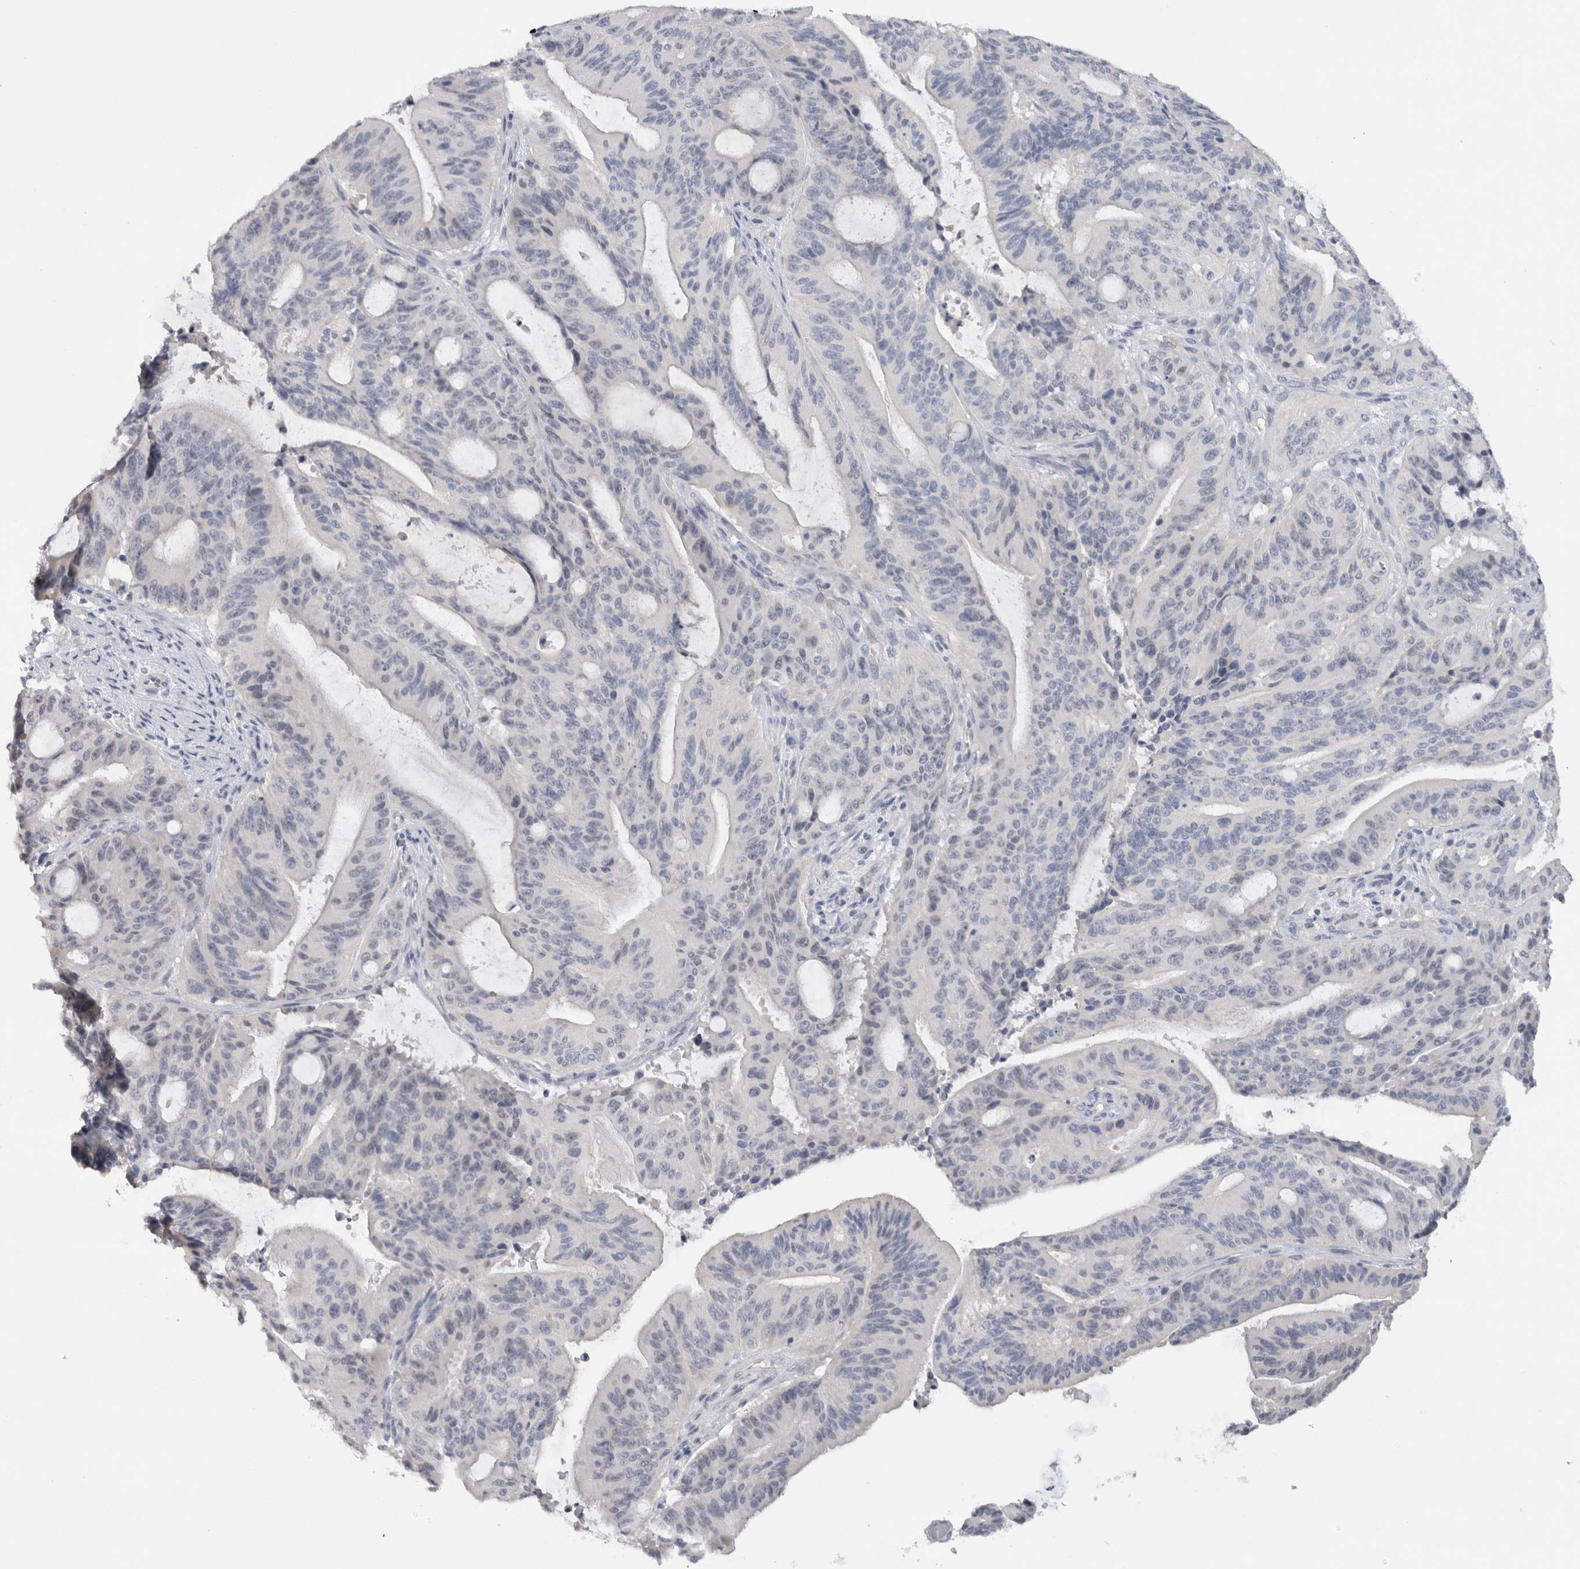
{"staining": {"intensity": "negative", "quantity": "none", "location": "none"}, "tissue": "liver cancer", "cell_type": "Tumor cells", "image_type": "cancer", "snomed": [{"axis": "morphology", "description": "Normal tissue, NOS"}, {"axis": "morphology", "description": "Cholangiocarcinoma"}, {"axis": "topography", "description": "Liver"}, {"axis": "topography", "description": "Peripheral nerve tissue"}], "caption": "Human liver cancer stained for a protein using IHC exhibits no staining in tumor cells.", "gene": "TONSL", "patient": {"sex": "female", "age": 73}}